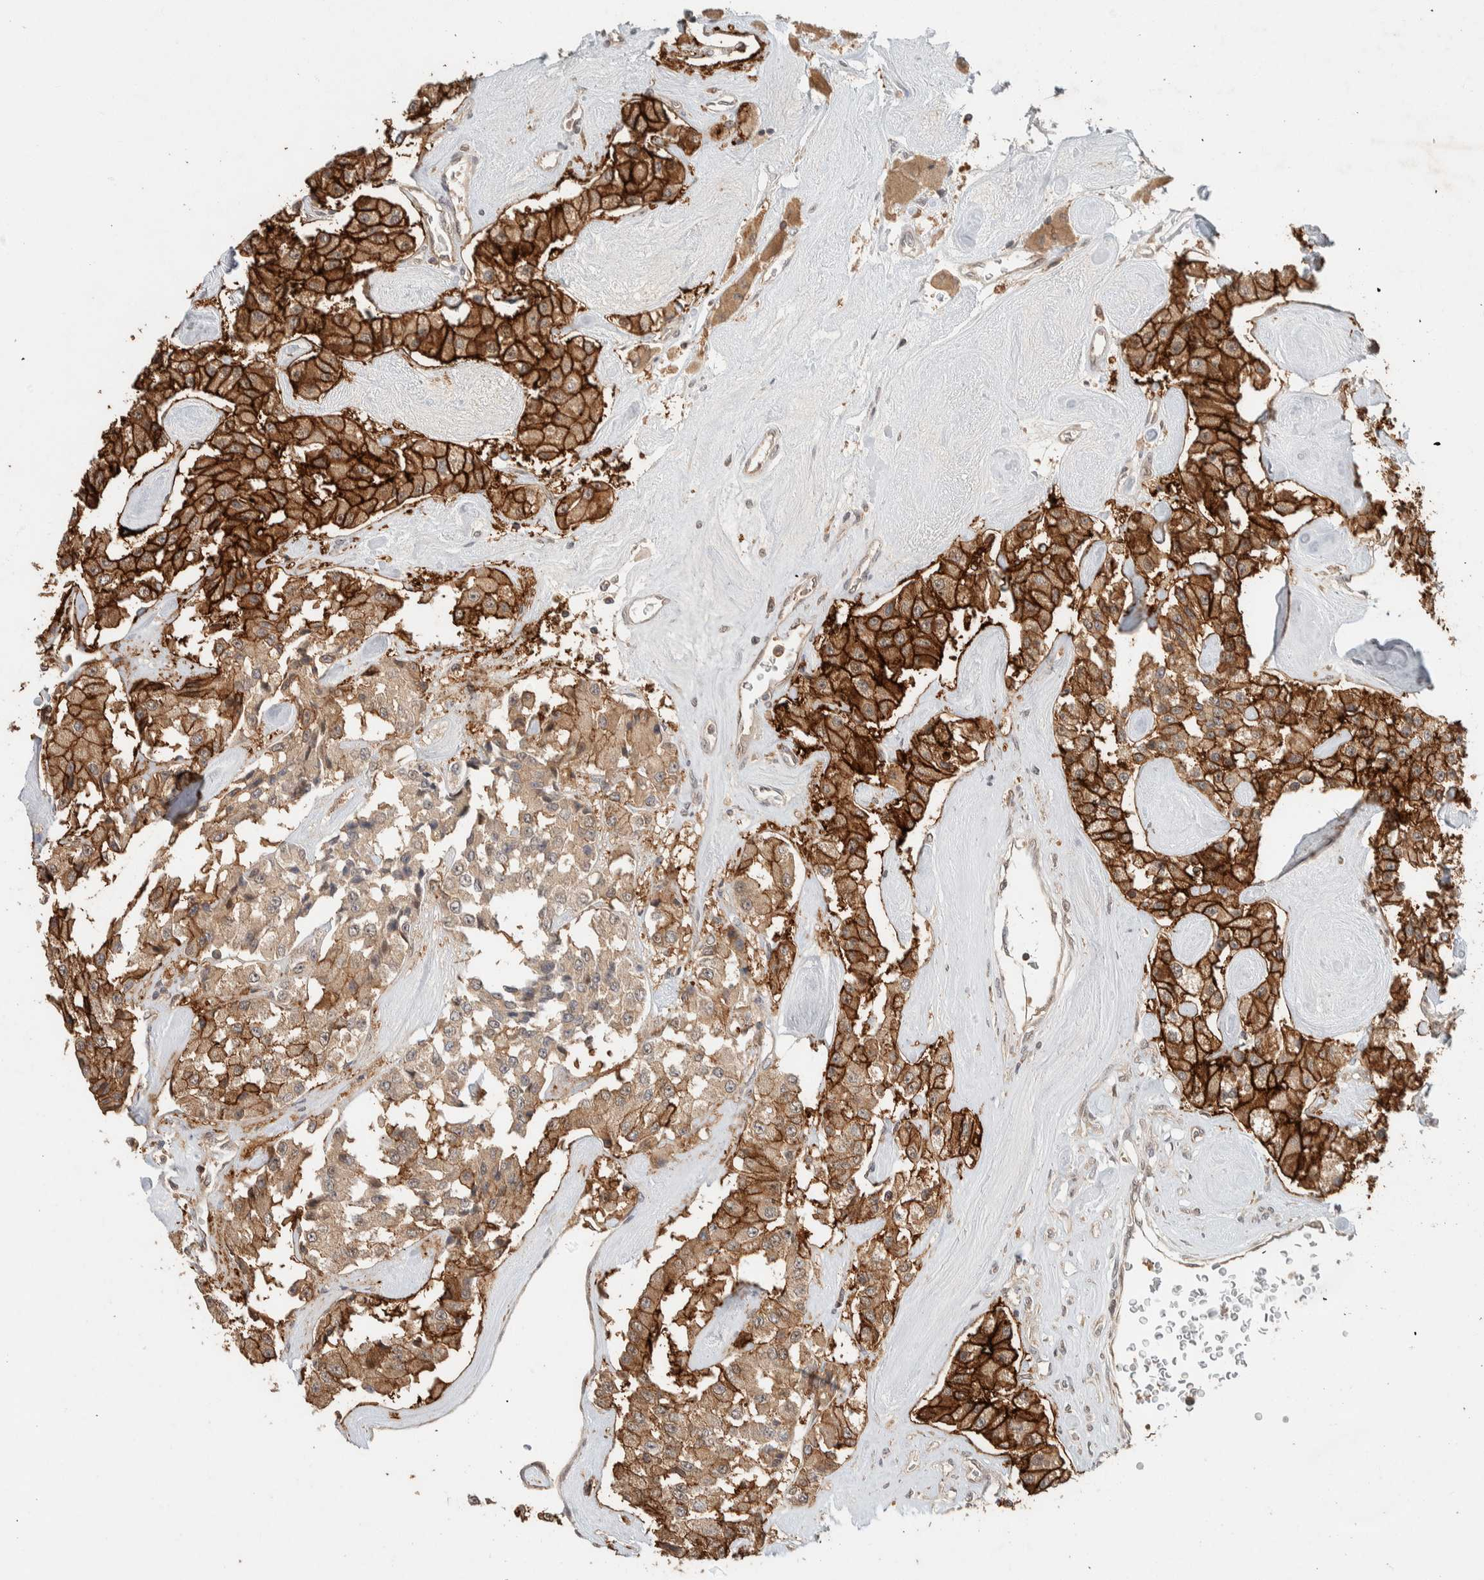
{"staining": {"intensity": "strong", "quantity": "25%-75%", "location": "cytoplasmic/membranous"}, "tissue": "carcinoid", "cell_type": "Tumor cells", "image_type": "cancer", "snomed": [{"axis": "morphology", "description": "Carcinoid, malignant, NOS"}, {"axis": "topography", "description": "Pancreas"}], "caption": "Immunohistochemical staining of human carcinoid (malignant) demonstrates high levels of strong cytoplasmic/membranous staining in about 25%-75% of tumor cells.", "gene": "ZNF567", "patient": {"sex": "male", "age": 41}}